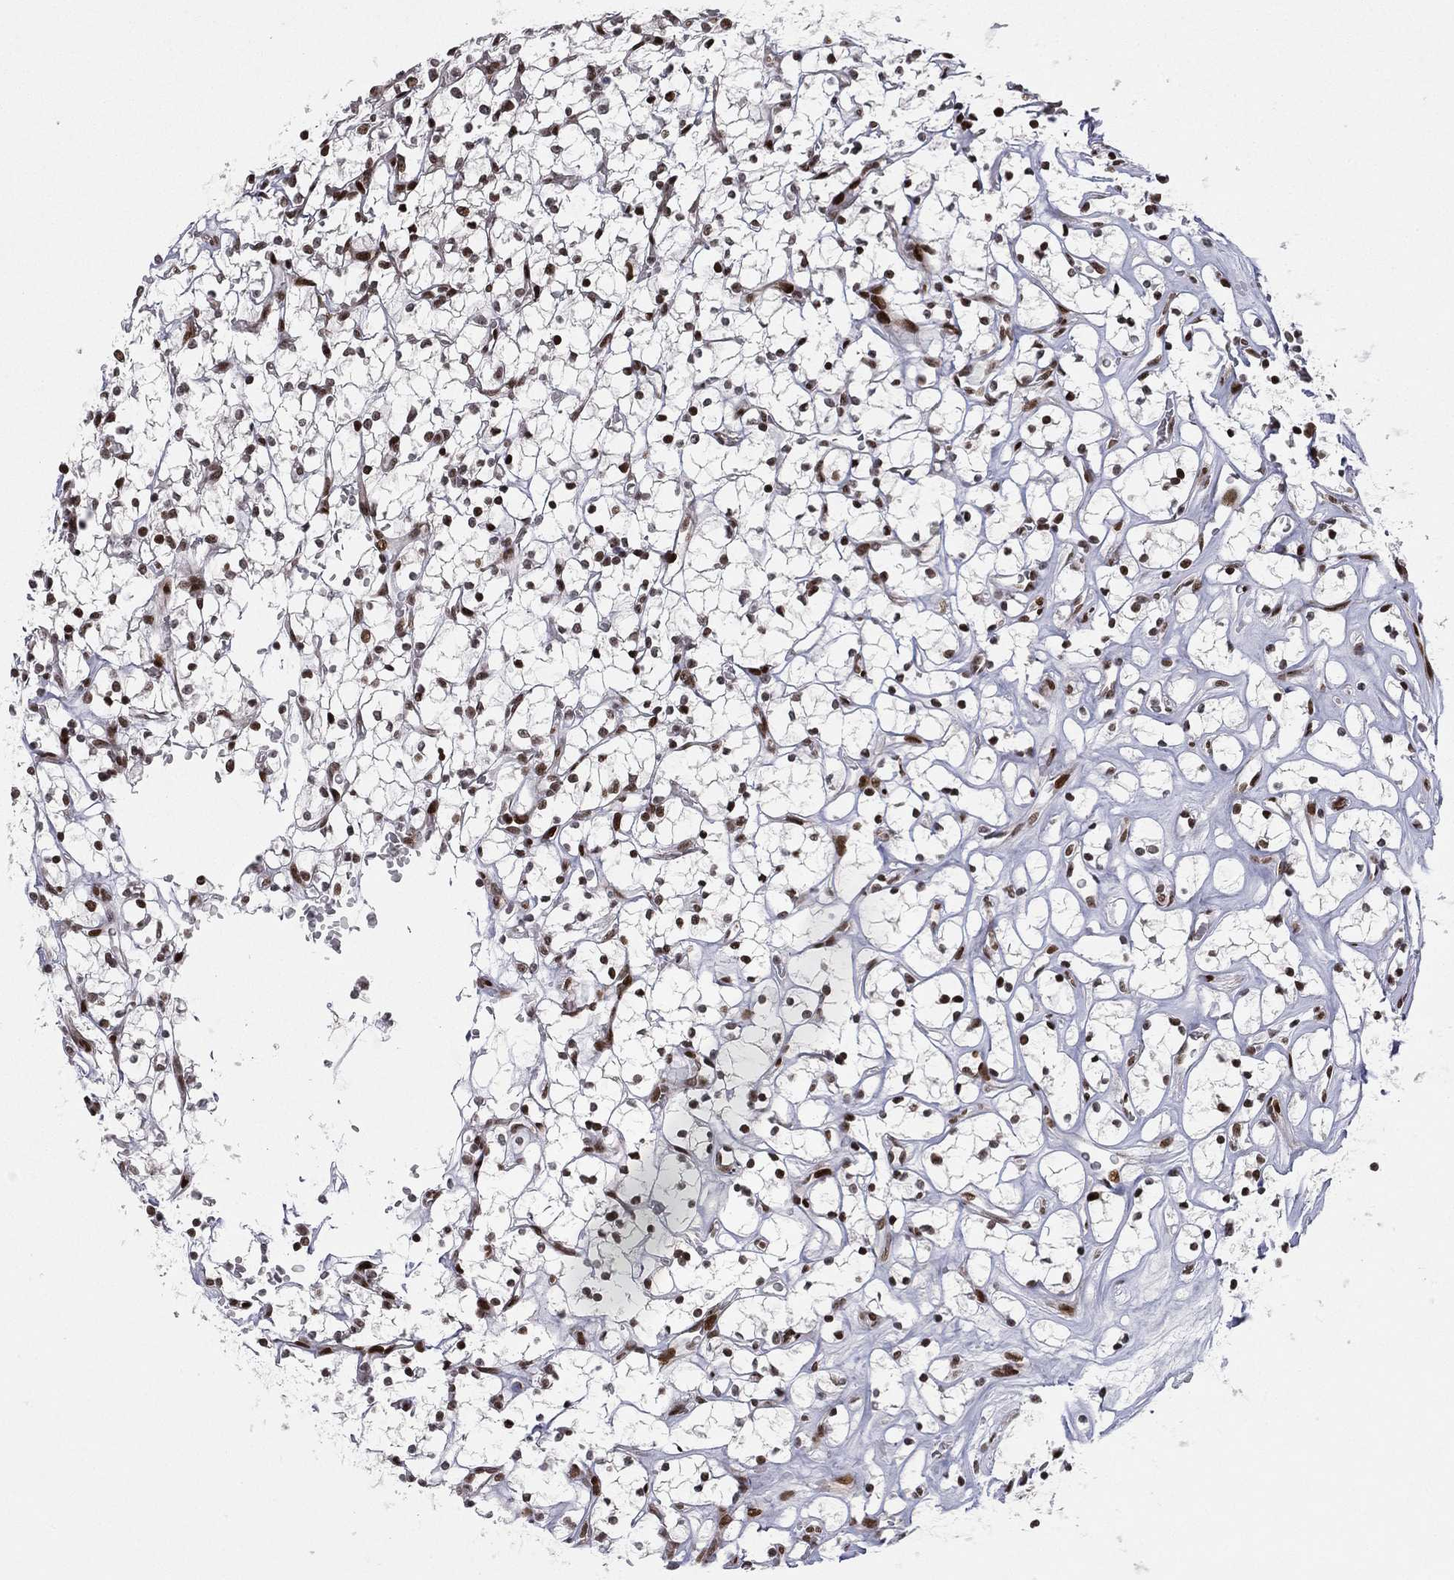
{"staining": {"intensity": "strong", "quantity": ">75%", "location": "nuclear"}, "tissue": "renal cancer", "cell_type": "Tumor cells", "image_type": "cancer", "snomed": [{"axis": "morphology", "description": "Adenocarcinoma, NOS"}, {"axis": "topography", "description": "Kidney"}], "caption": "An IHC histopathology image of tumor tissue is shown. Protein staining in brown highlights strong nuclear positivity in adenocarcinoma (renal) within tumor cells.", "gene": "RTF1", "patient": {"sex": "female", "age": 64}}